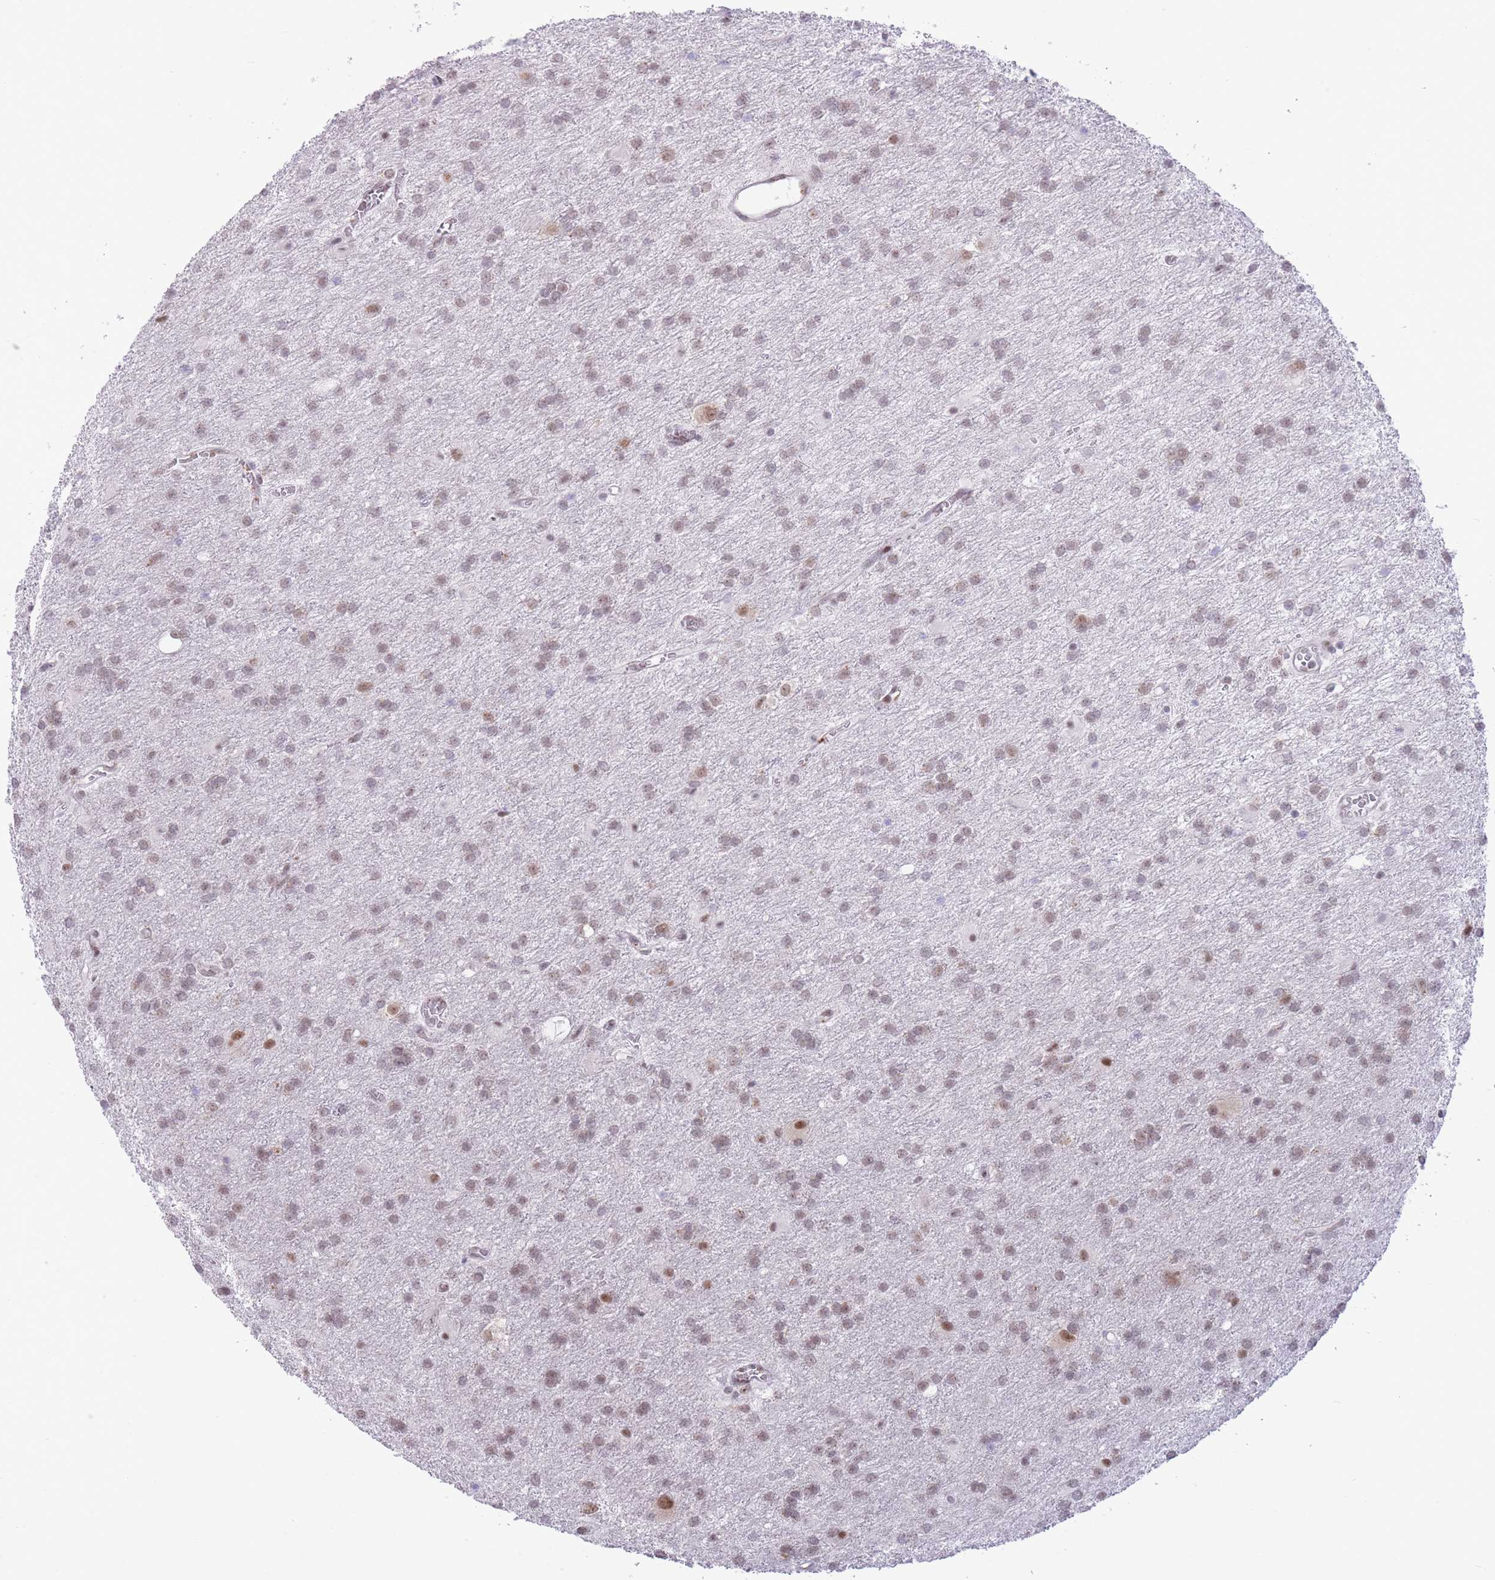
{"staining": {"intensity": "moderate", "quantity": "<25%", "location": "nuclear"}, "tissue": "glioma", "cell_type": "Tumor cells", "image_type": "cancer", "snomed": [{"axis": "morphology", "description": "Glioma, malignant, High grade"}, {"axis": "topography", "description": "Brain"}], "caption": "IHC (DAB) staining of human malignant glioma (high-grade) demonstrates moderate nuclear protein positivity in approximately <25% of tumor cells. Nuclei are stained in blue.", "gene": "INO80C", "patient": {"sex": "female", "age": 50}}